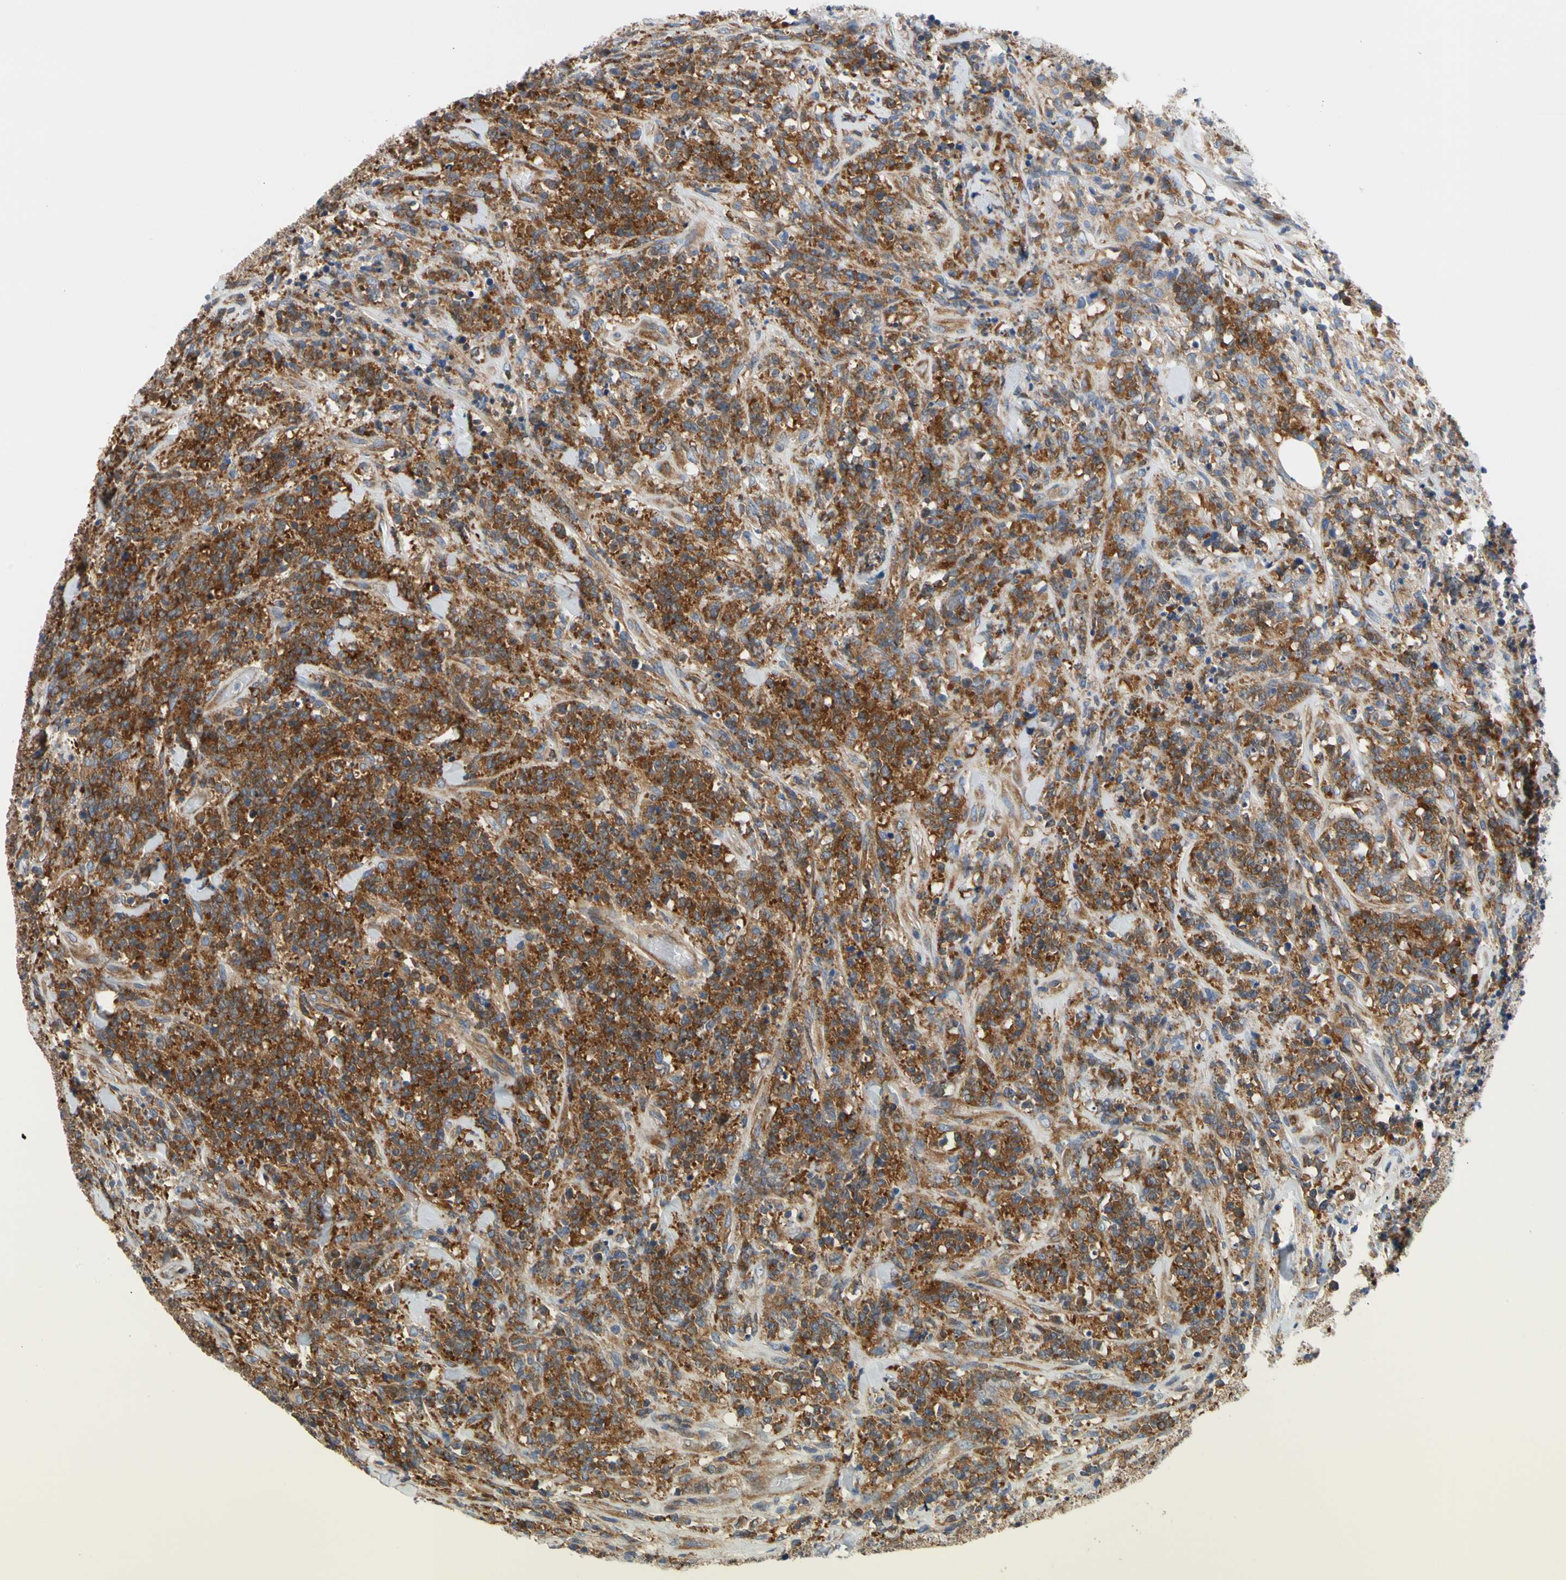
{"staining": {"intensity": "strong", "quantity": ">75%", "location": "cytoplasmic/membranous"}, "tissue": "lymphoma", "cell_type": "Tumor cells", "image_type": "cancer", "snomed": [{"axis": "morphology", "description": "Malignant lymphoma, non-Hodgkin's type, High grade"}, {"axis": "topography", "description": "Soft tissue"}], "caption": "Malignant lymphoma, non-Hodgkin's type (high-grade) was stained to show a protein in brown. There is high levels of strong cytoplasmic/membranous staining in about >75% of tumor cells. The protein is stained brown, and the nuclei are stained in blue (DAB (3,3'-diaminobenzidine) IHC with brightfield microscopy, high magnification).", "gene": "GPHN", "patient": {"sex": "male", "age": 18}}